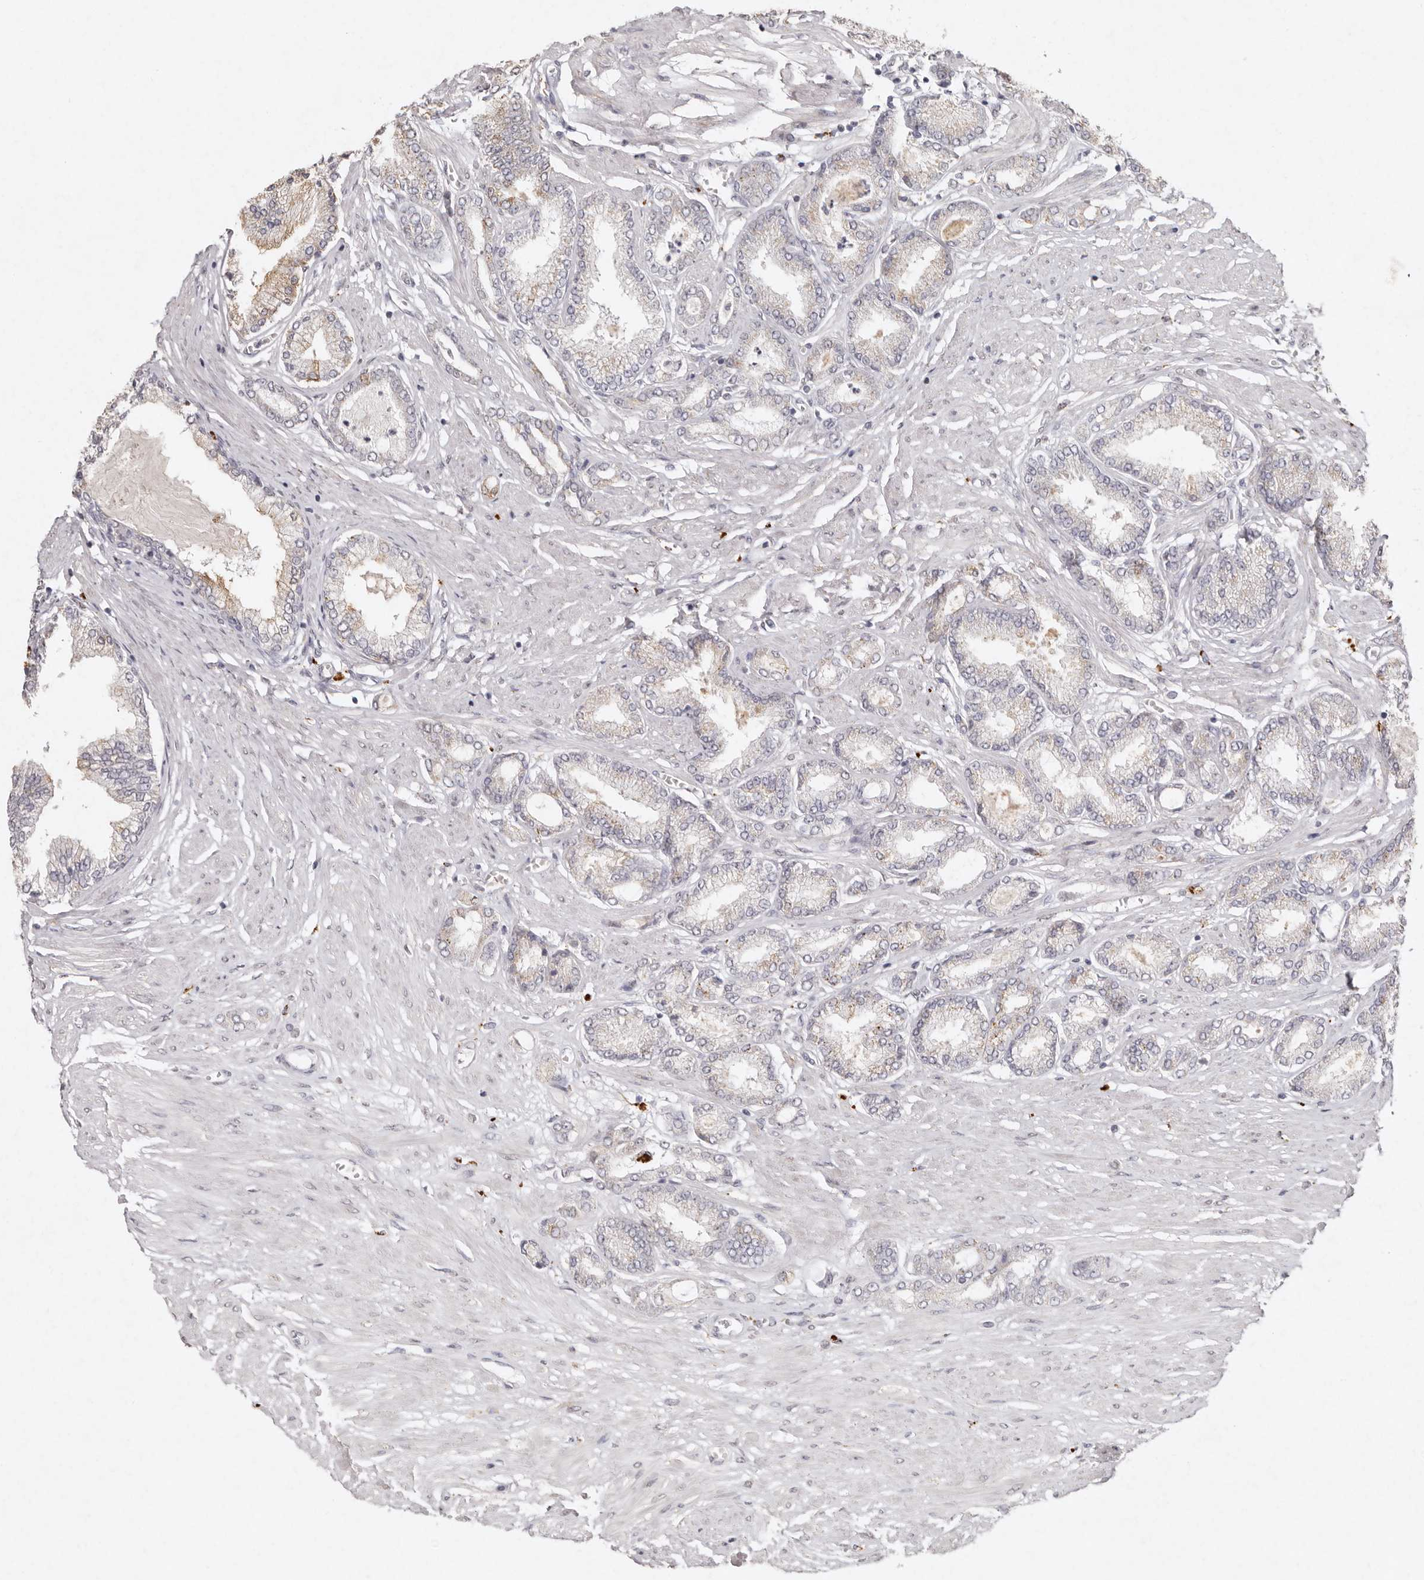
{"staining": {"intensity": "moderate", "quantity": "<25%", "location": "cytoplasmic/membranous"}, "tissue": "prostate cancer", "cell_type": "Tumor cells", "image_type": "cancer", "snomed": [{"axis": "morphology", "description": "Adenocarcinoma, Low grade"}, {"axis": "topography", "description": "Prostate"}], "caption": "Tumor cells demonstrate low levels of moderate cytoplasmic/membranous staining in about <25% of cells in human prostate adenocarcinoma (low-grade). (Stains: DAB in brown, nuclei in blue, Microscopy: brightfield microscopy at high magnification).", "gene": "FAM185A", "patient": {"sex": "male", "age": 63}}